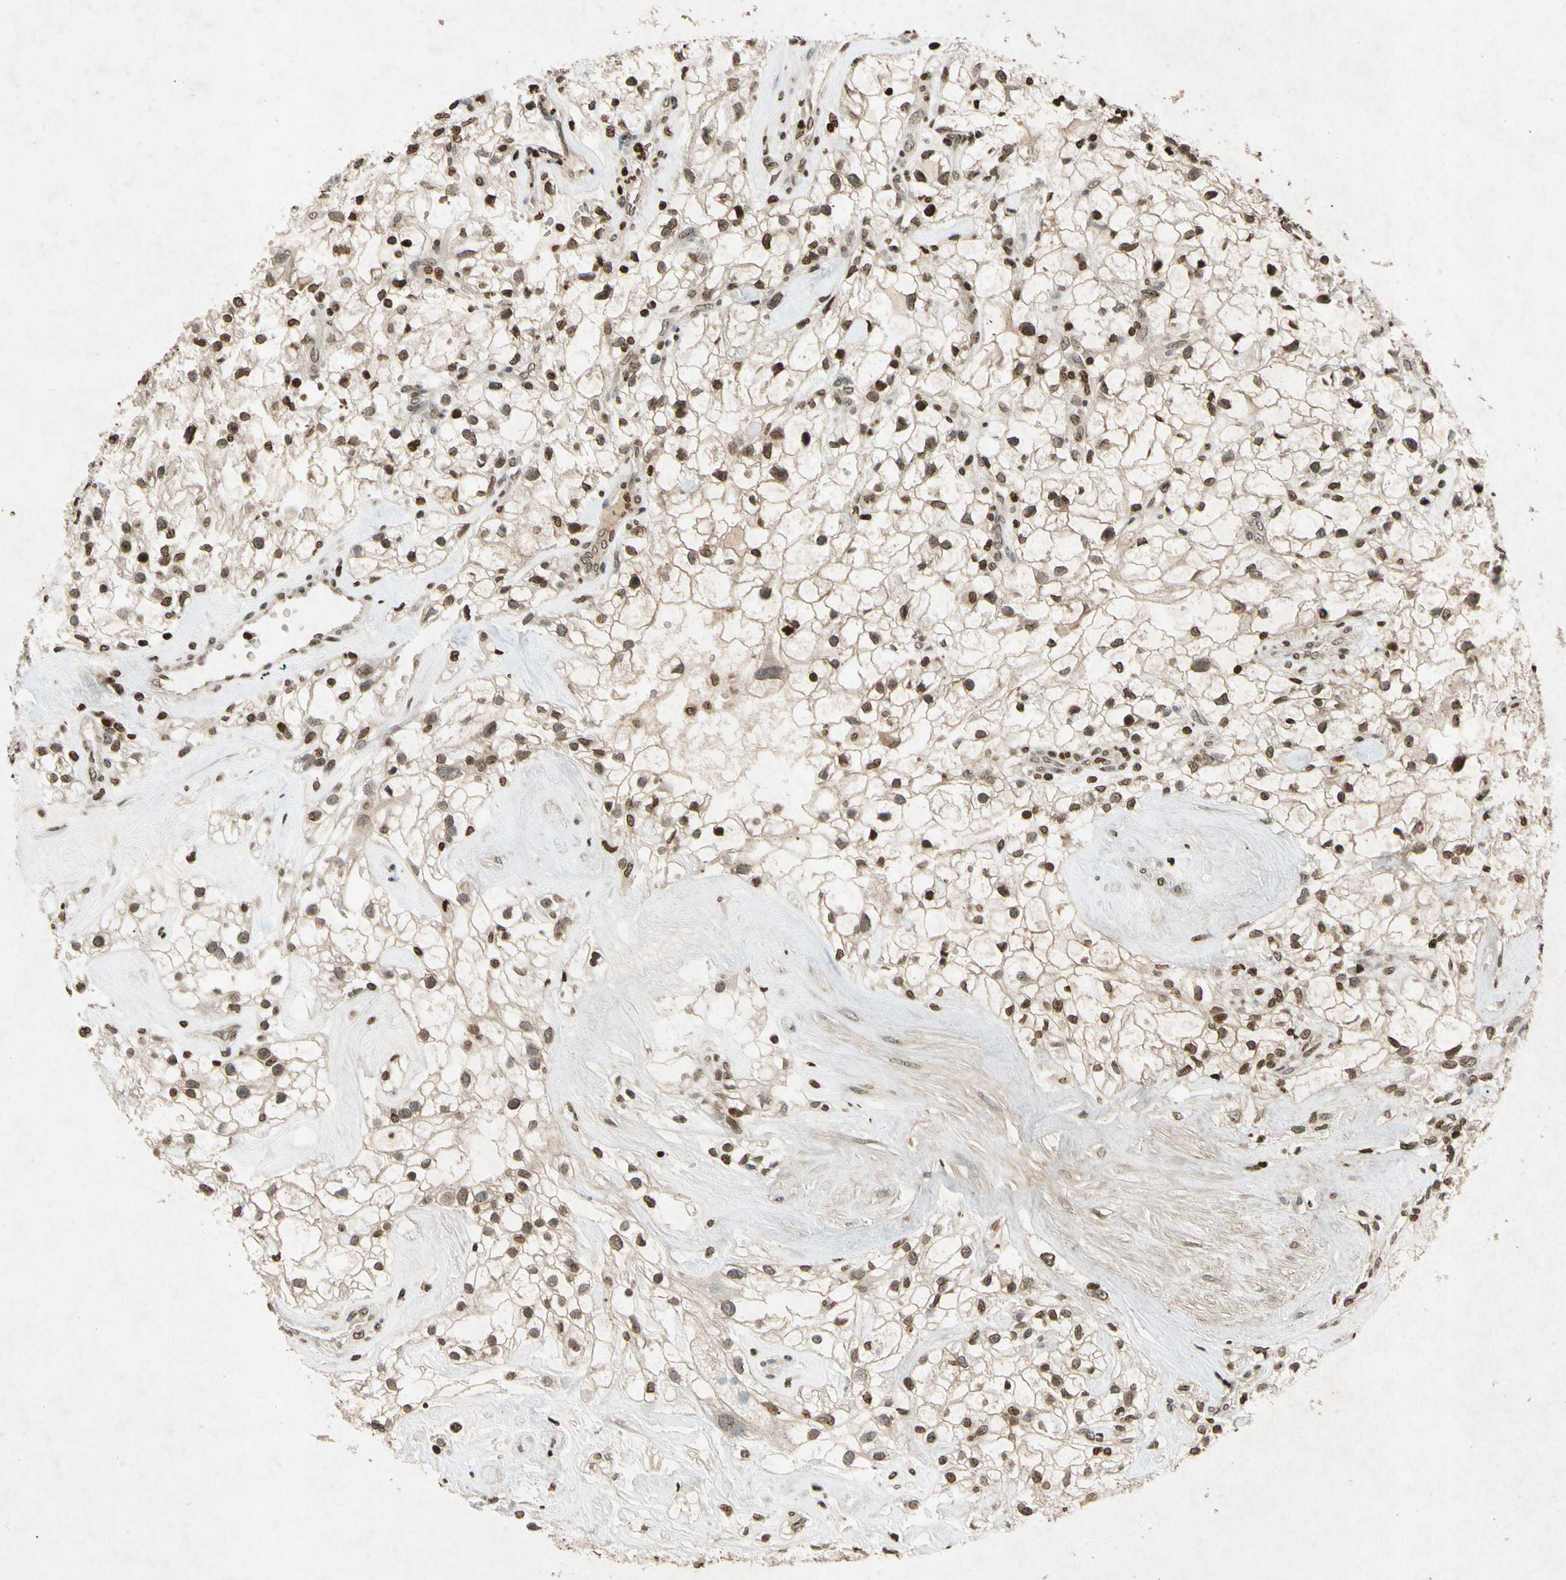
{"staining": {"intensity": "strong", "quantity": ">75%", "location": "nuclear"}, "tissue": "renal cancer", "cell_type": "Tumor cells", "image_type": "cancer", "snomed": [{"axis": "morphology", "description": "Adenocarcinoma, NOS"}, {"axis": "topography", "description": "Kidney"}], "caption": "Immunohistochemical staining of human renal cancer (adenocarcinoma) displays strong nuclear protein expression in approximately >75% of tumor cells.", "gene": "HOXB3", "patient": {"sex": "female", "age": 60}}